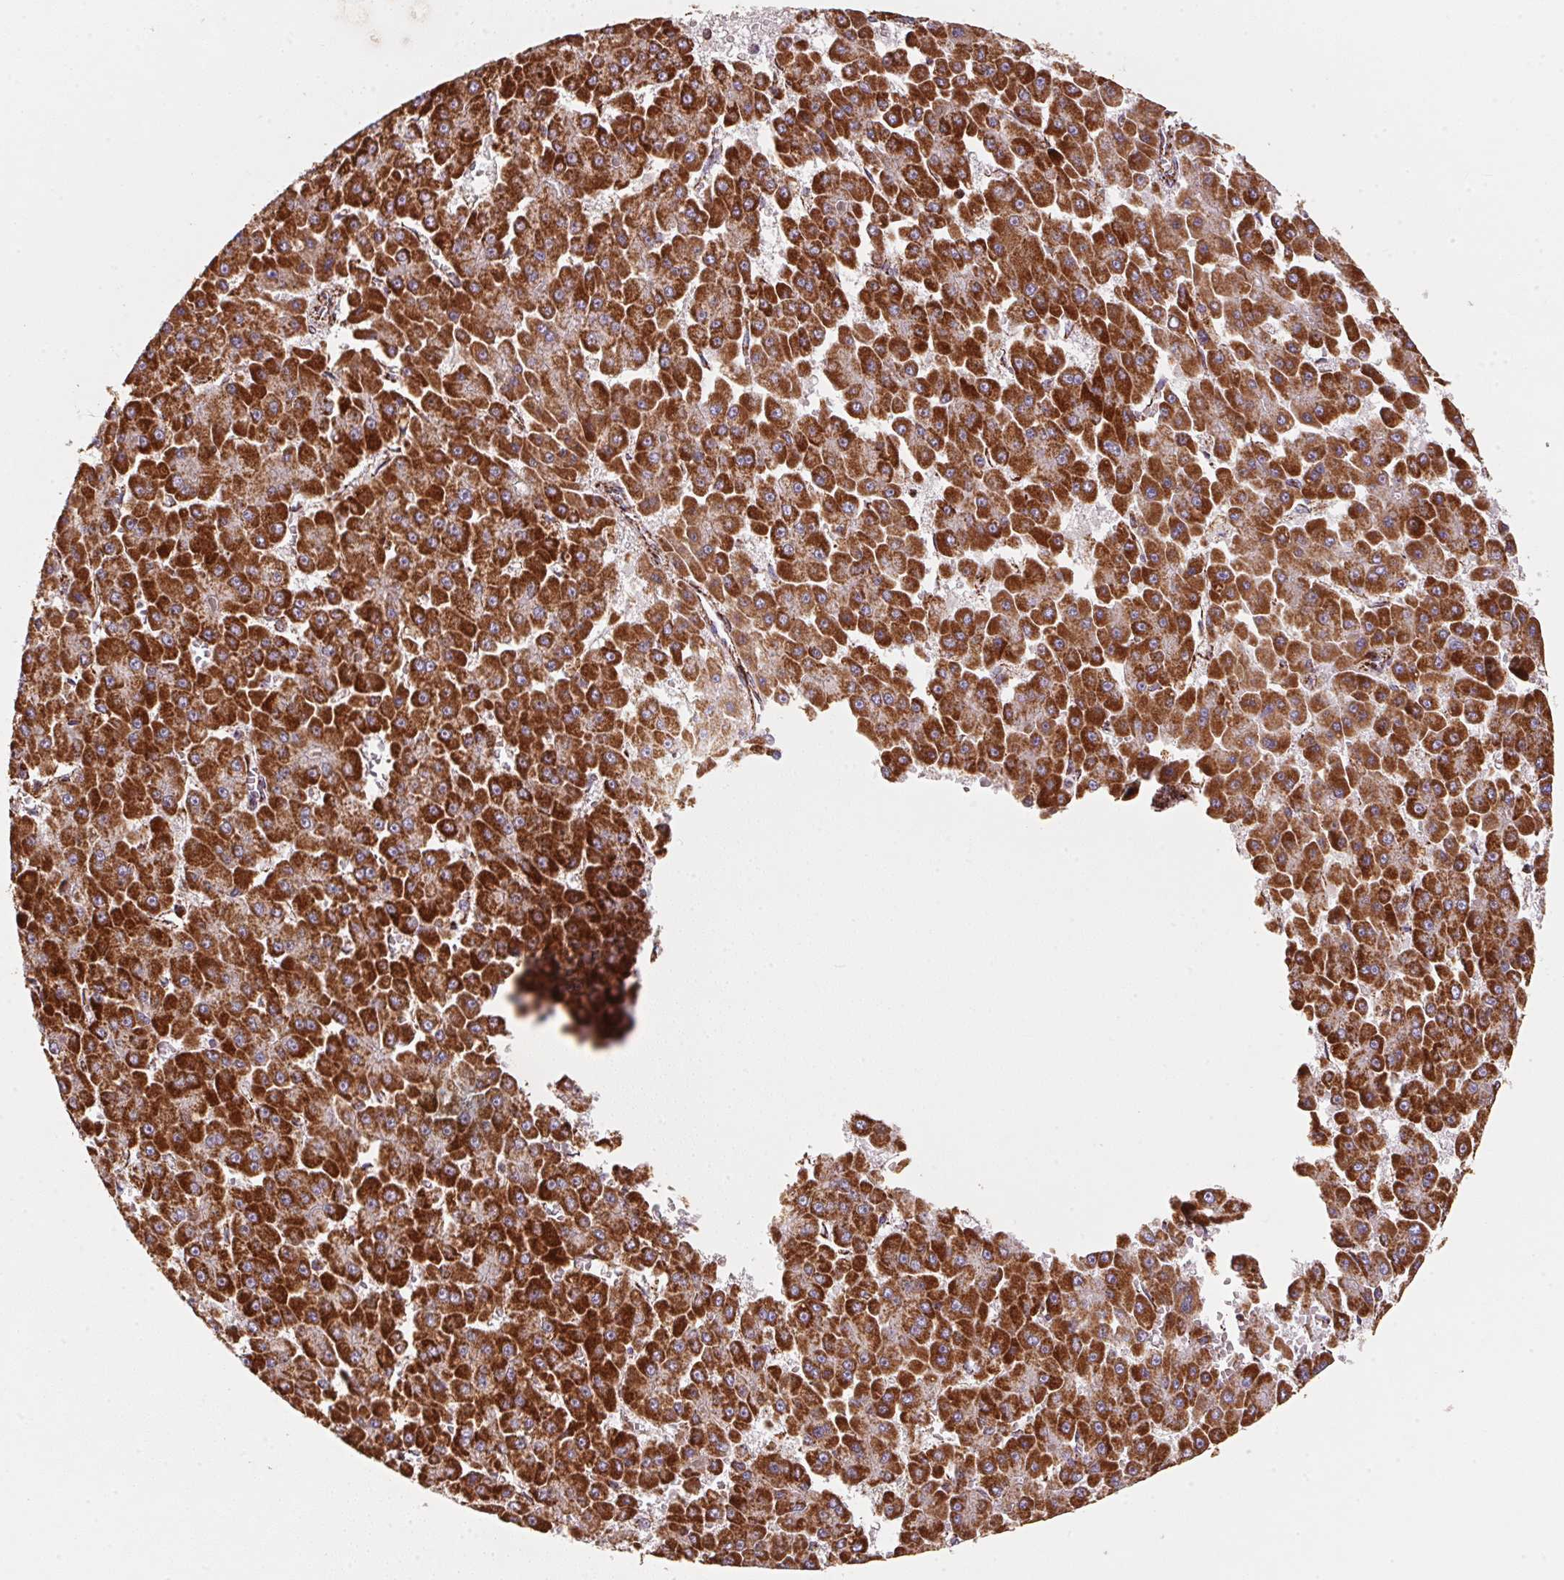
{"staining": {"intensity": "strong", "quantity": ">75%", "location": "cytoplasmic/membranous"}, "tissue": "liver cancer", "cell_type": "Tumor cells", "image_type": "cancer", "snomed": [{"axis": "morphology", "description": "Carcinoma, Hepatocellular, NOS"}, {"axis": "topography", "description": "Liver"}], "caption": "Hepatocellular carcinoma (liver) was stained to show a protein in brown. There is high levels of strong cytoplasmic/membranous staining in approximately >75% of tumor cells. (DAB IHC with brightfield microscopy, high magnification).", "gene": "NDUFS2", "patient": {"sex": "male", "age": 78}}